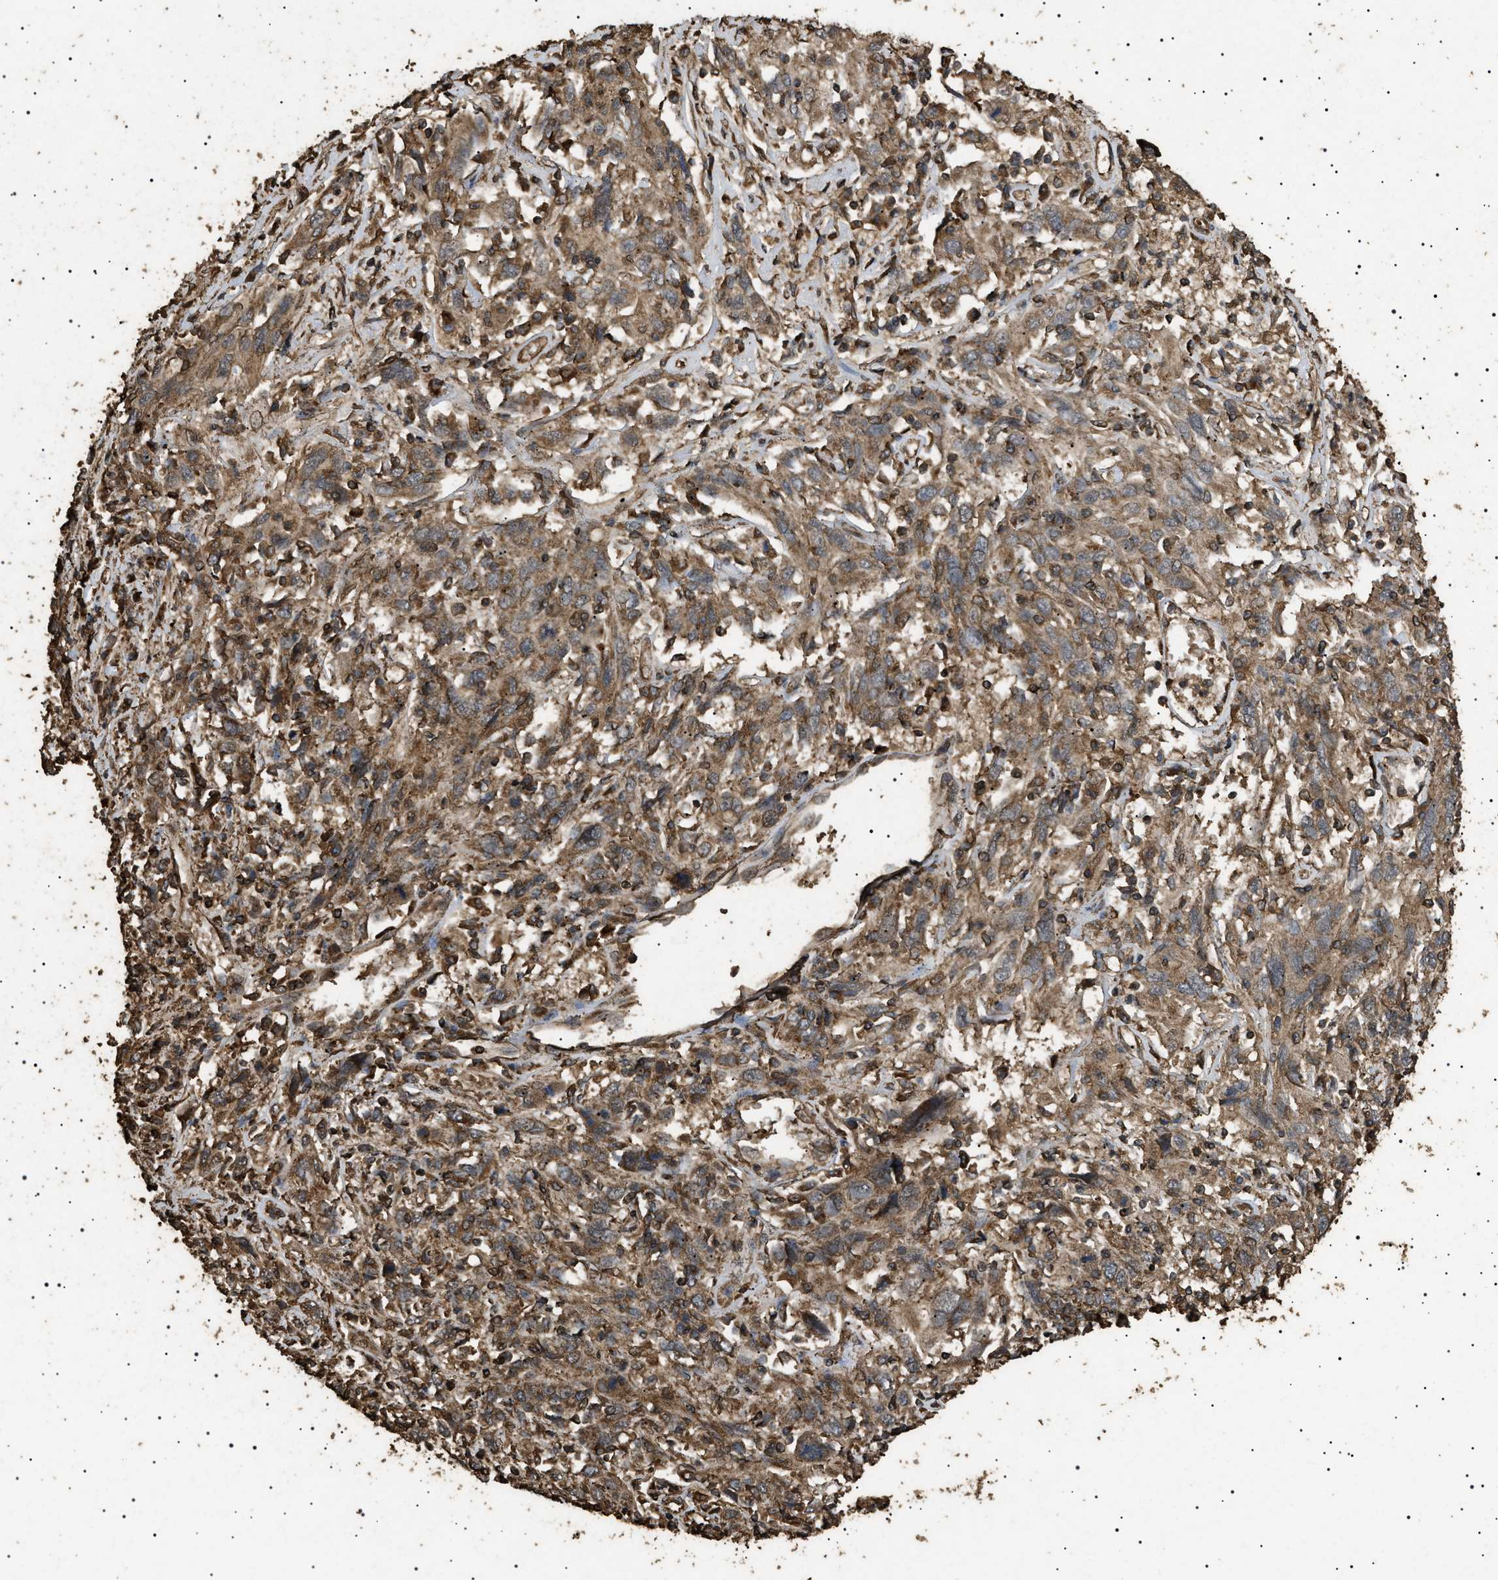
{"staining": {"intensity": "moderate", "quantity": ">75%", "location": "cytoplasmic/membranous"}, "tissue": "cervical cancer", "cell_type": "Tumor cells", "image_type": "cancer", "snomed": [{"axis": "morphology", "description": "Squamous cell carcinoma, NOS"}, {"axis": "topography", "description": "Cervix"}], "caption": "This is an image of immunohistochemistry (IHC) staining of cervical cancer, which shows moderate positivity in the cytoplasmic/membranous of tumor cells.", "gene": "CYRIA", "patient": {"sex": "female", "age": 46}}